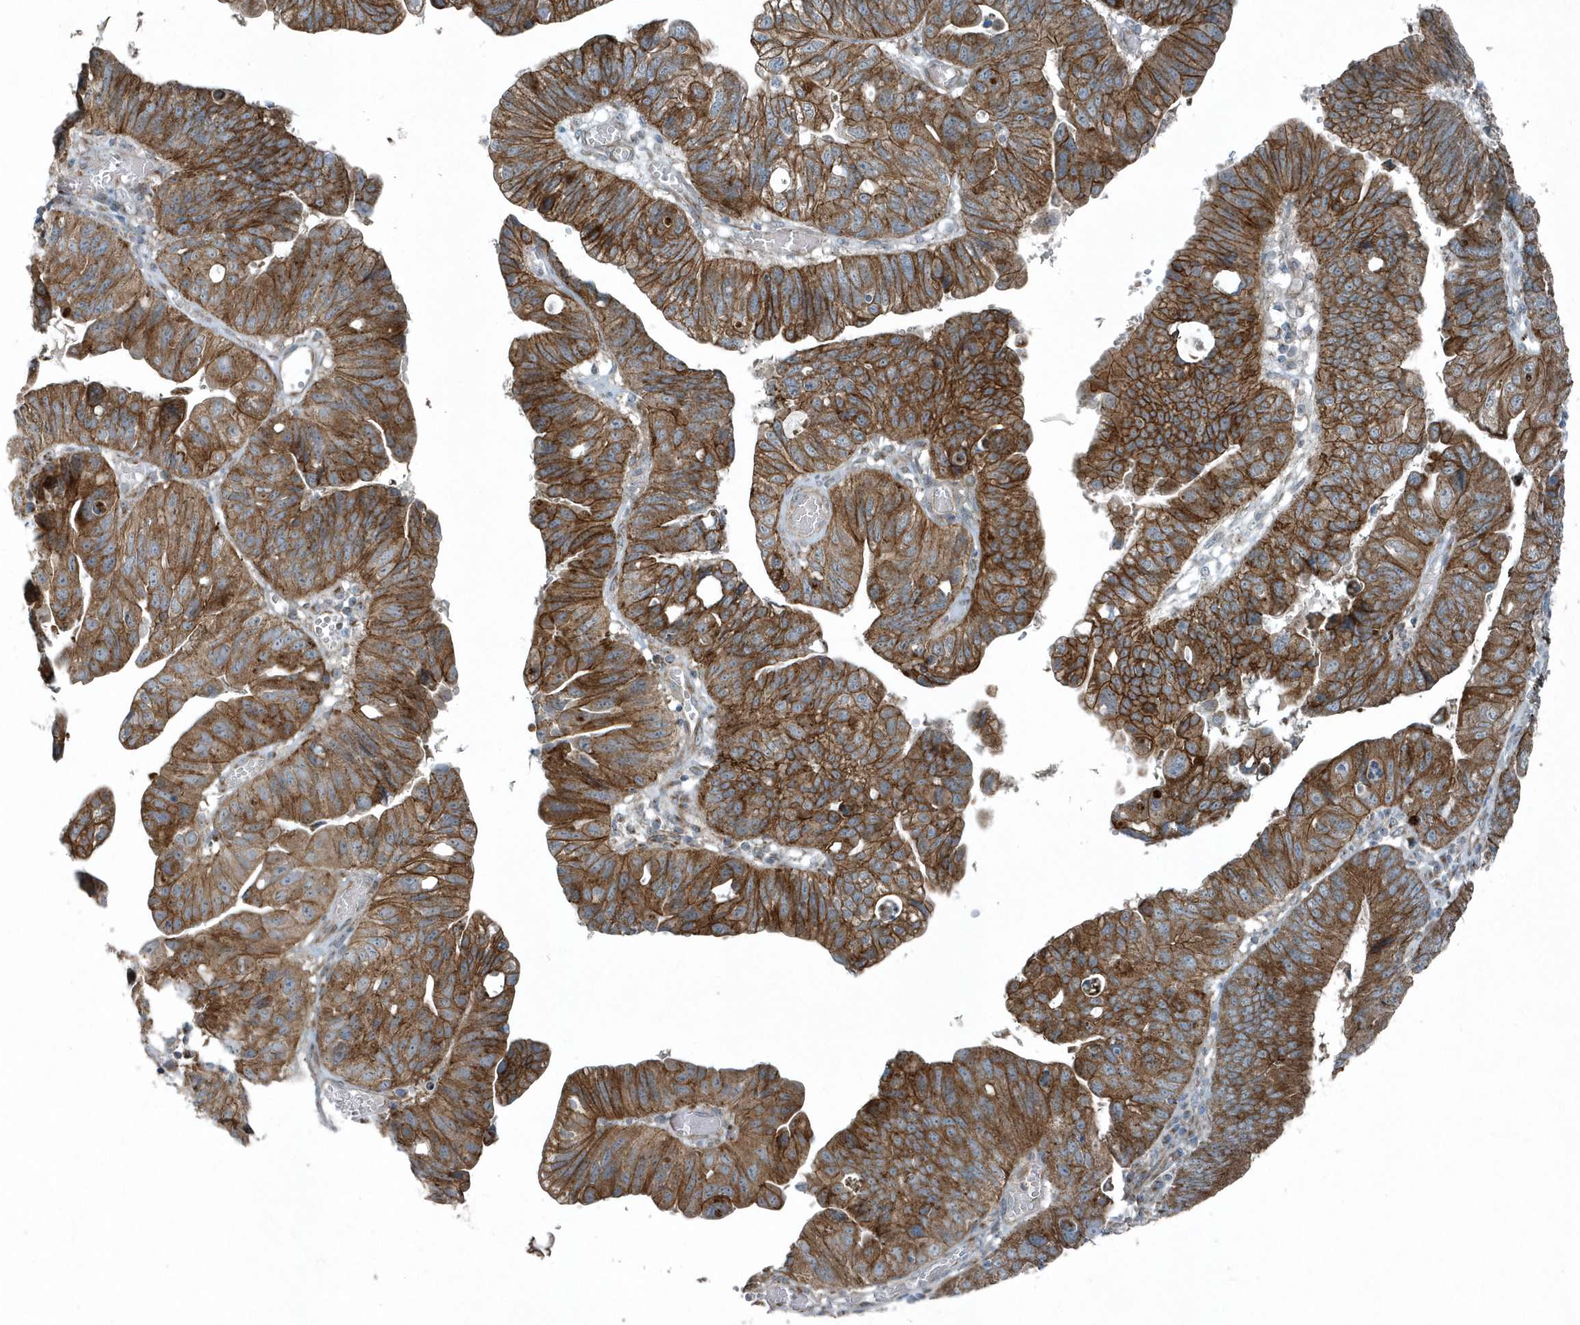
{"staining": {"intensity": "strong", "quantity": ">75%", "location": "cytoplasmic/membranous"}, "tissue": "stomach cancer", "cell_type": "Tumor cells", "image_type": "cancer", "snomed": [{"axis": "morphology", "description": "Adenocarcinoma, NOS"}, {"axis": "topography", "description": "Stomach"}], "caption": "Immunohistochemical staining of human adenocarcinoma (stomach) demonstrates high levels of strong cytoplasmic/membranous positivity in approximately >75% of tumor cells.", "gene": "GCC2", "patient": {"sex": "male", "age": 59}}